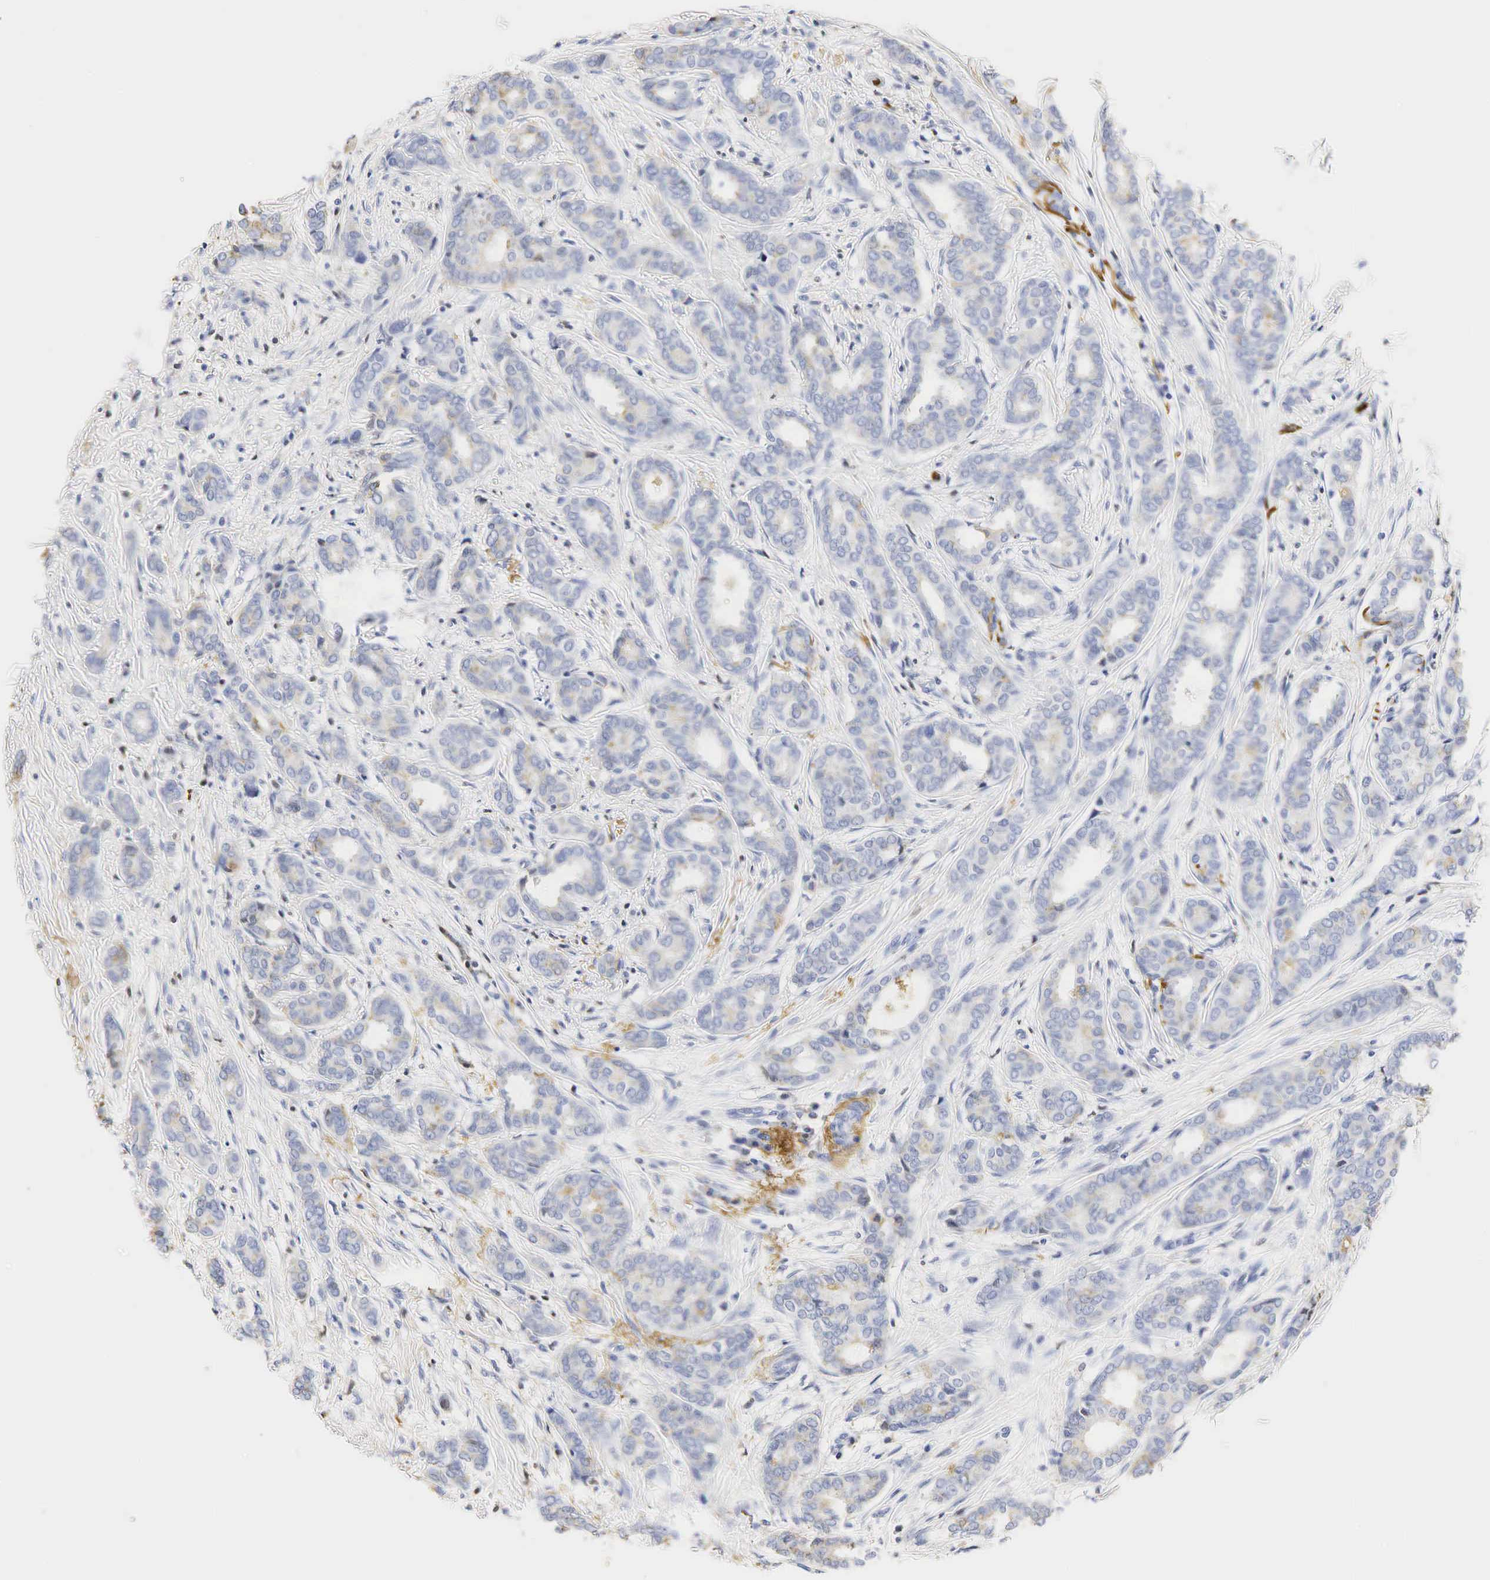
{"staining": {"intensity": "negative", "quantity": "none", "location": "none"}, "tissue": "breast cancer", "cell_type": "Tumor cells", "image_type": "cancer", "snomed": [{"axis": "morphology", "description": "Duct carcinoma"}, {"axis": "topography", "description": "Breast"}], "caption": "The immunohistochemistry micrograph has no significant positivity in tumor cells of breast cancer (infiltrating ductal carcinoma) tissue.", "gene": "LYZ", "patient": {"sex": "female", "age": 50}}